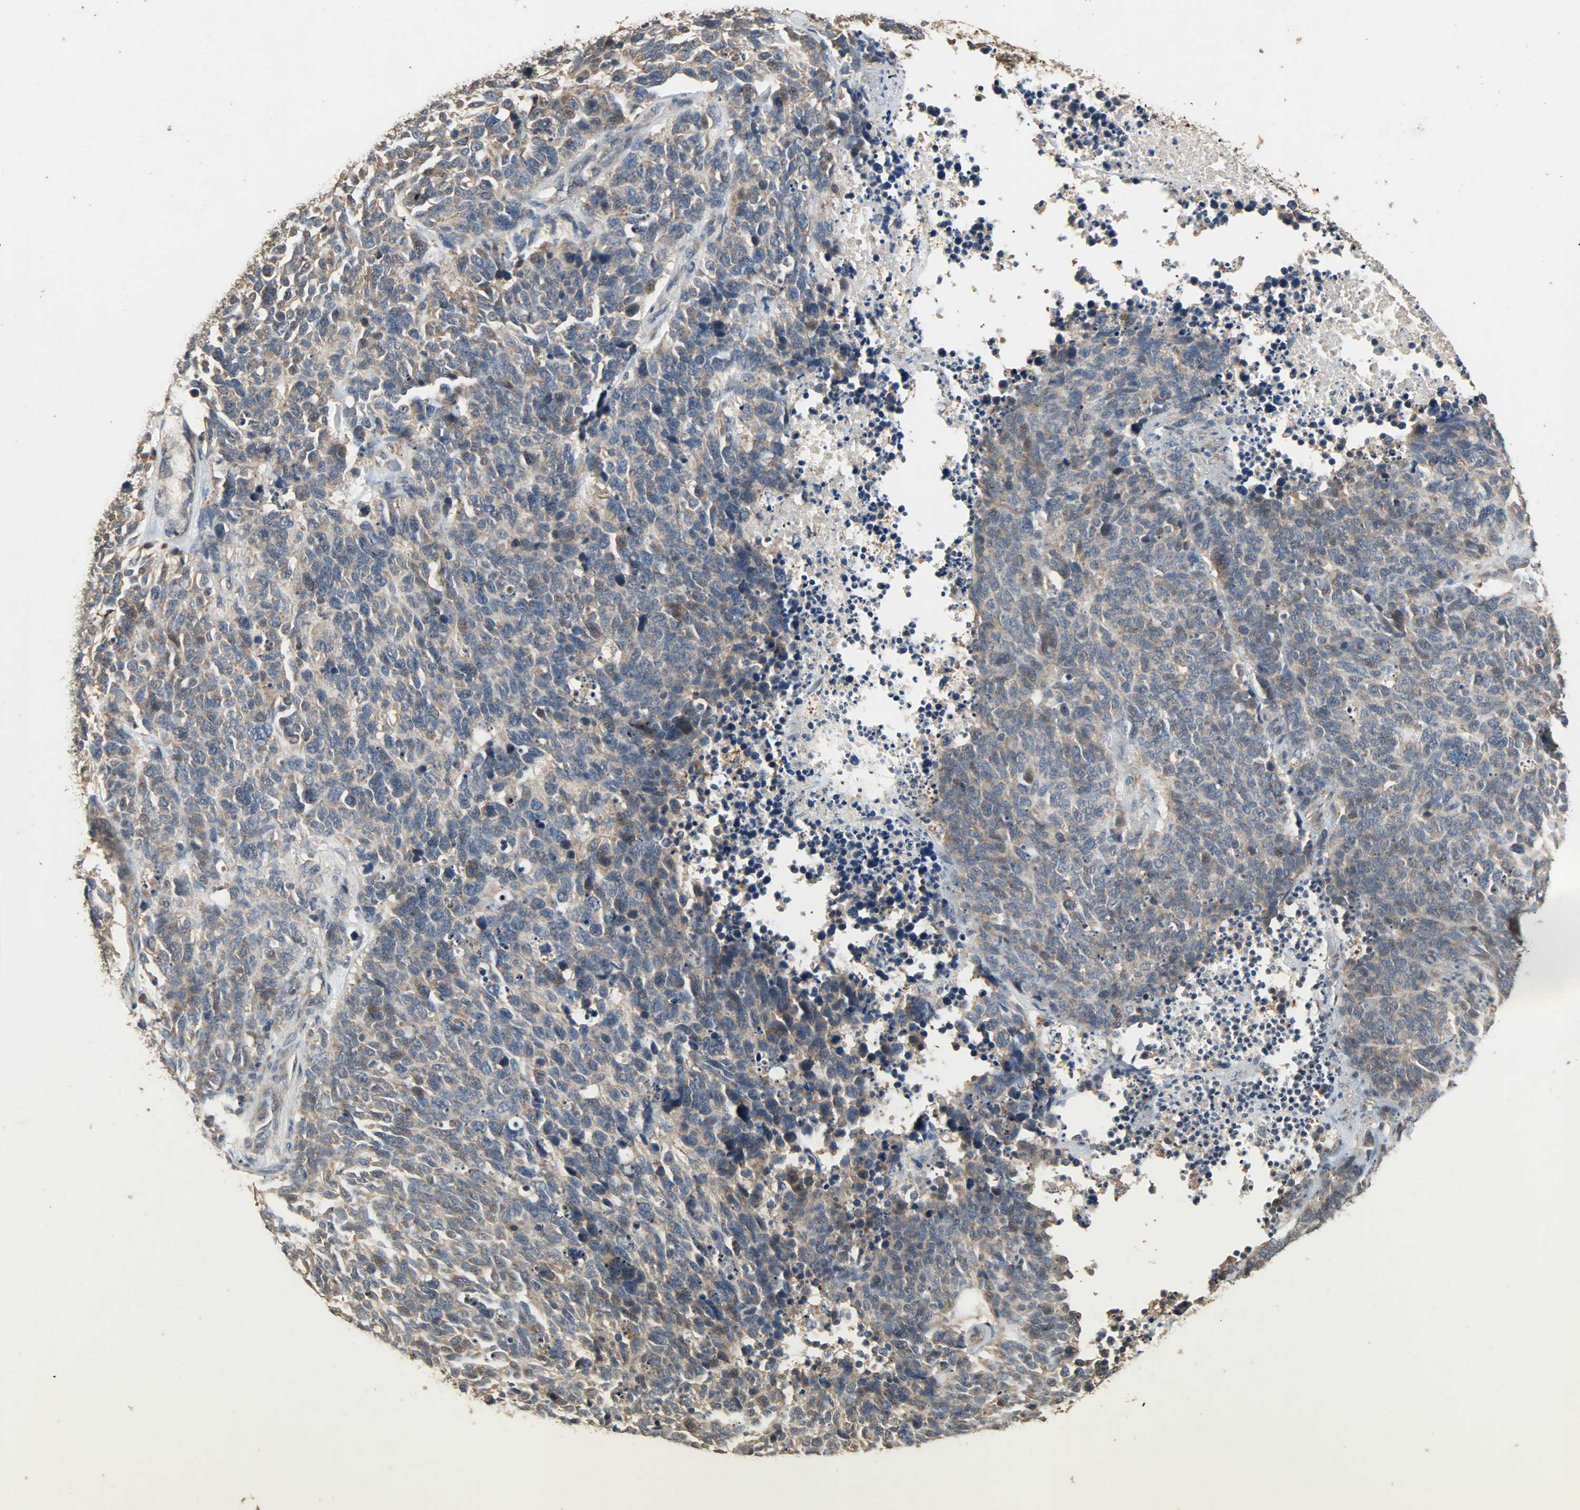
{"staining": {"intensity": "moderate", "quantity": ">75%", "location": "cytoplasmic/membranous"}, "tissue": "lung cancer", "cell_type": "Tumor cells", "image_type": "cancer", "snomed": [{"axis": "morphology", "description": "Neoplasm, malignant, NOS"}, {"axis": "topography", "description": "Lung"}], "caption": "A medium amount of moderate cytoplasmic/membranous staining is appreciated in approximately >75% of tumor cells in lung cancer (malignant neoplasm) tissue.", "gene": "CDKN2C", "patient": {"sex": "female", "age": 58}}